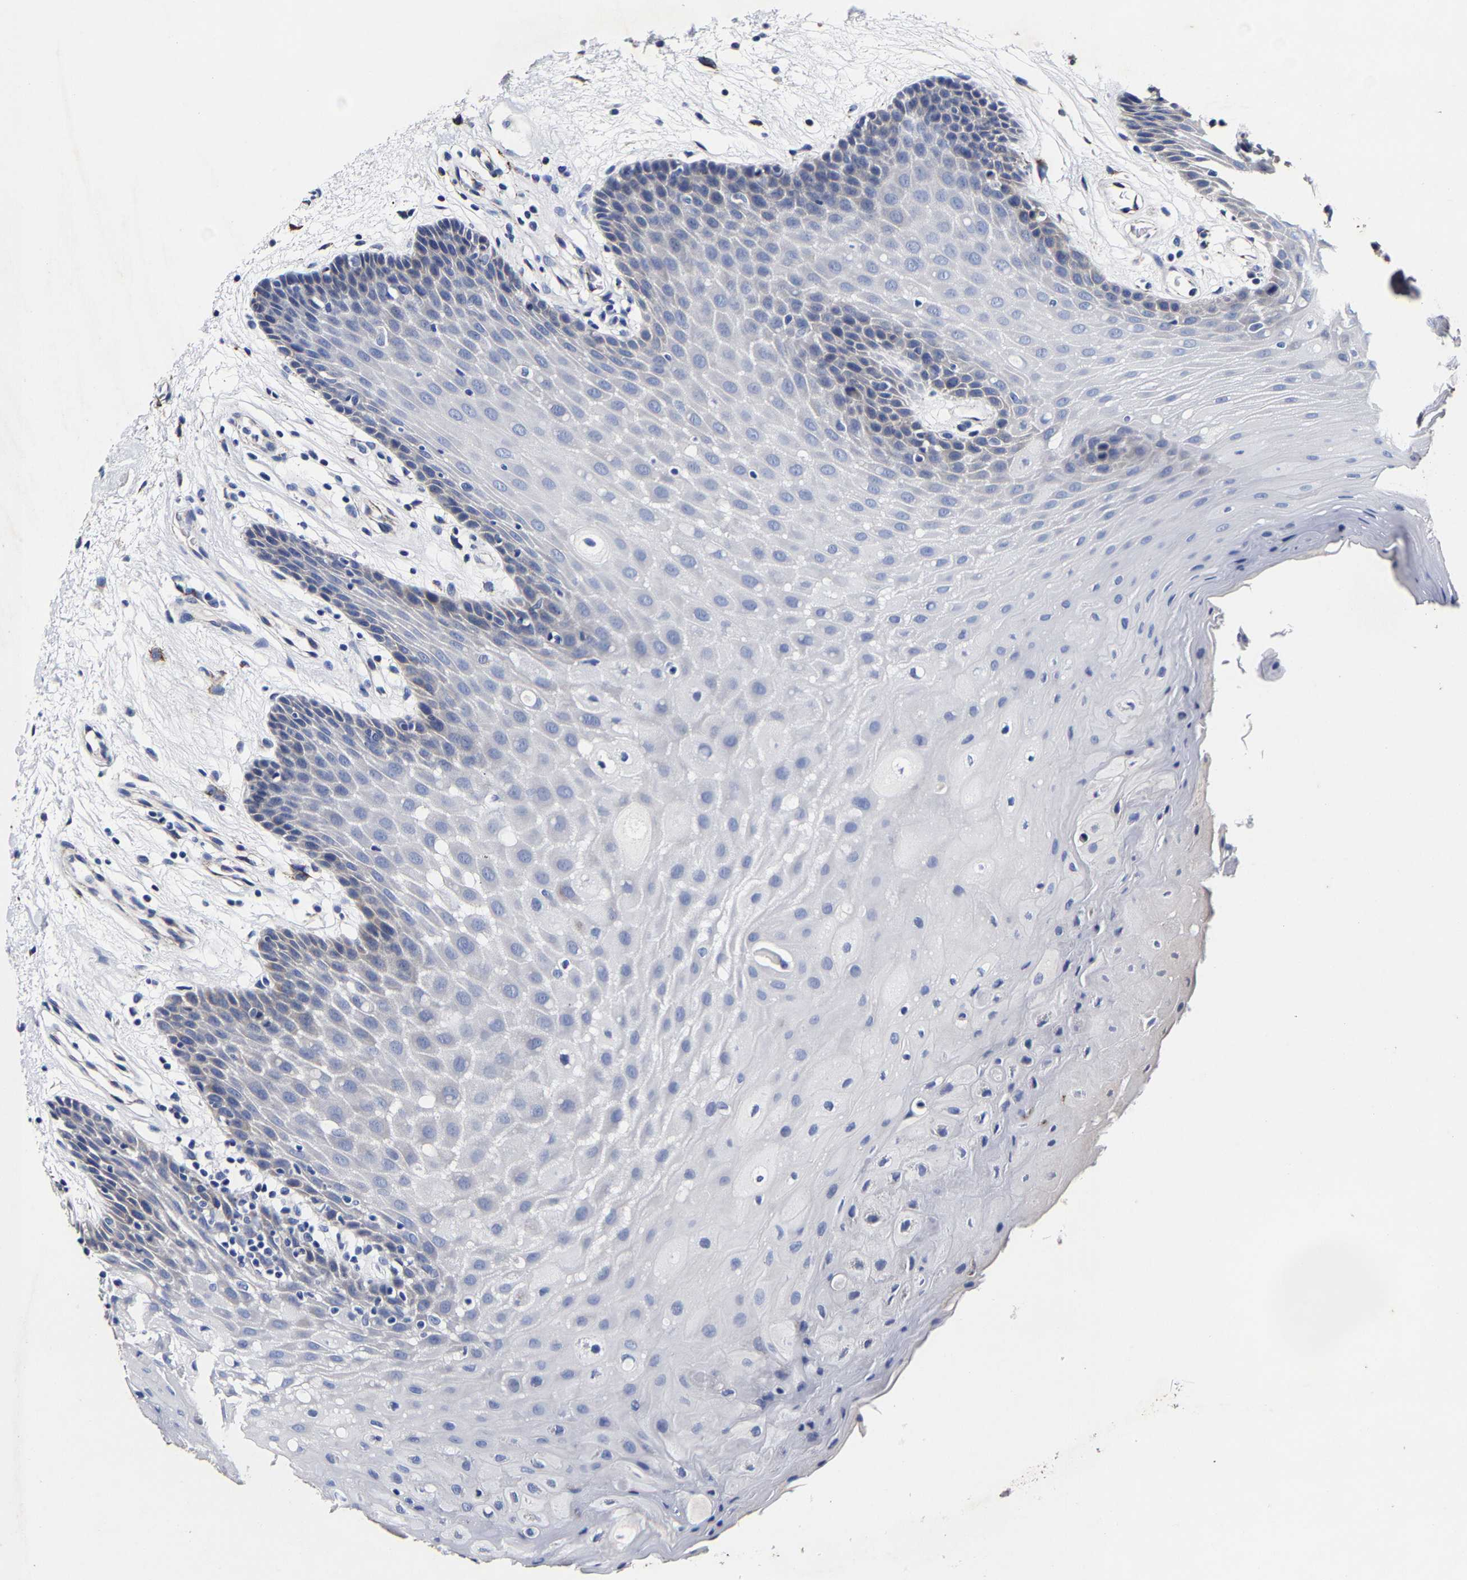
{"staining": {"intensity": "weak", "quantity": "<25%", "location": "cytoplasmic/membranous"}, "tissue": "oral mucosa", "cell_type": "Squamous epithelial cells", "image_type": "normal", "snomed": [{"axis": "morphology", "description": "Normal tissue, NOS"}, {"axis": "morphology", "description": "Squamous cell carcinoma, NOS"}, {"axis": "topography", "description": "Oral tissue"}, {"axis": "topography", "description": "Head-Neck"}], "caption": "The immunohistochemistry (IHC) histopathology image has no significant positivity in squamous epithelial cells of oral mucosa.", "gene": "AASS", "patient": {"sex": "male", "age": 71}}